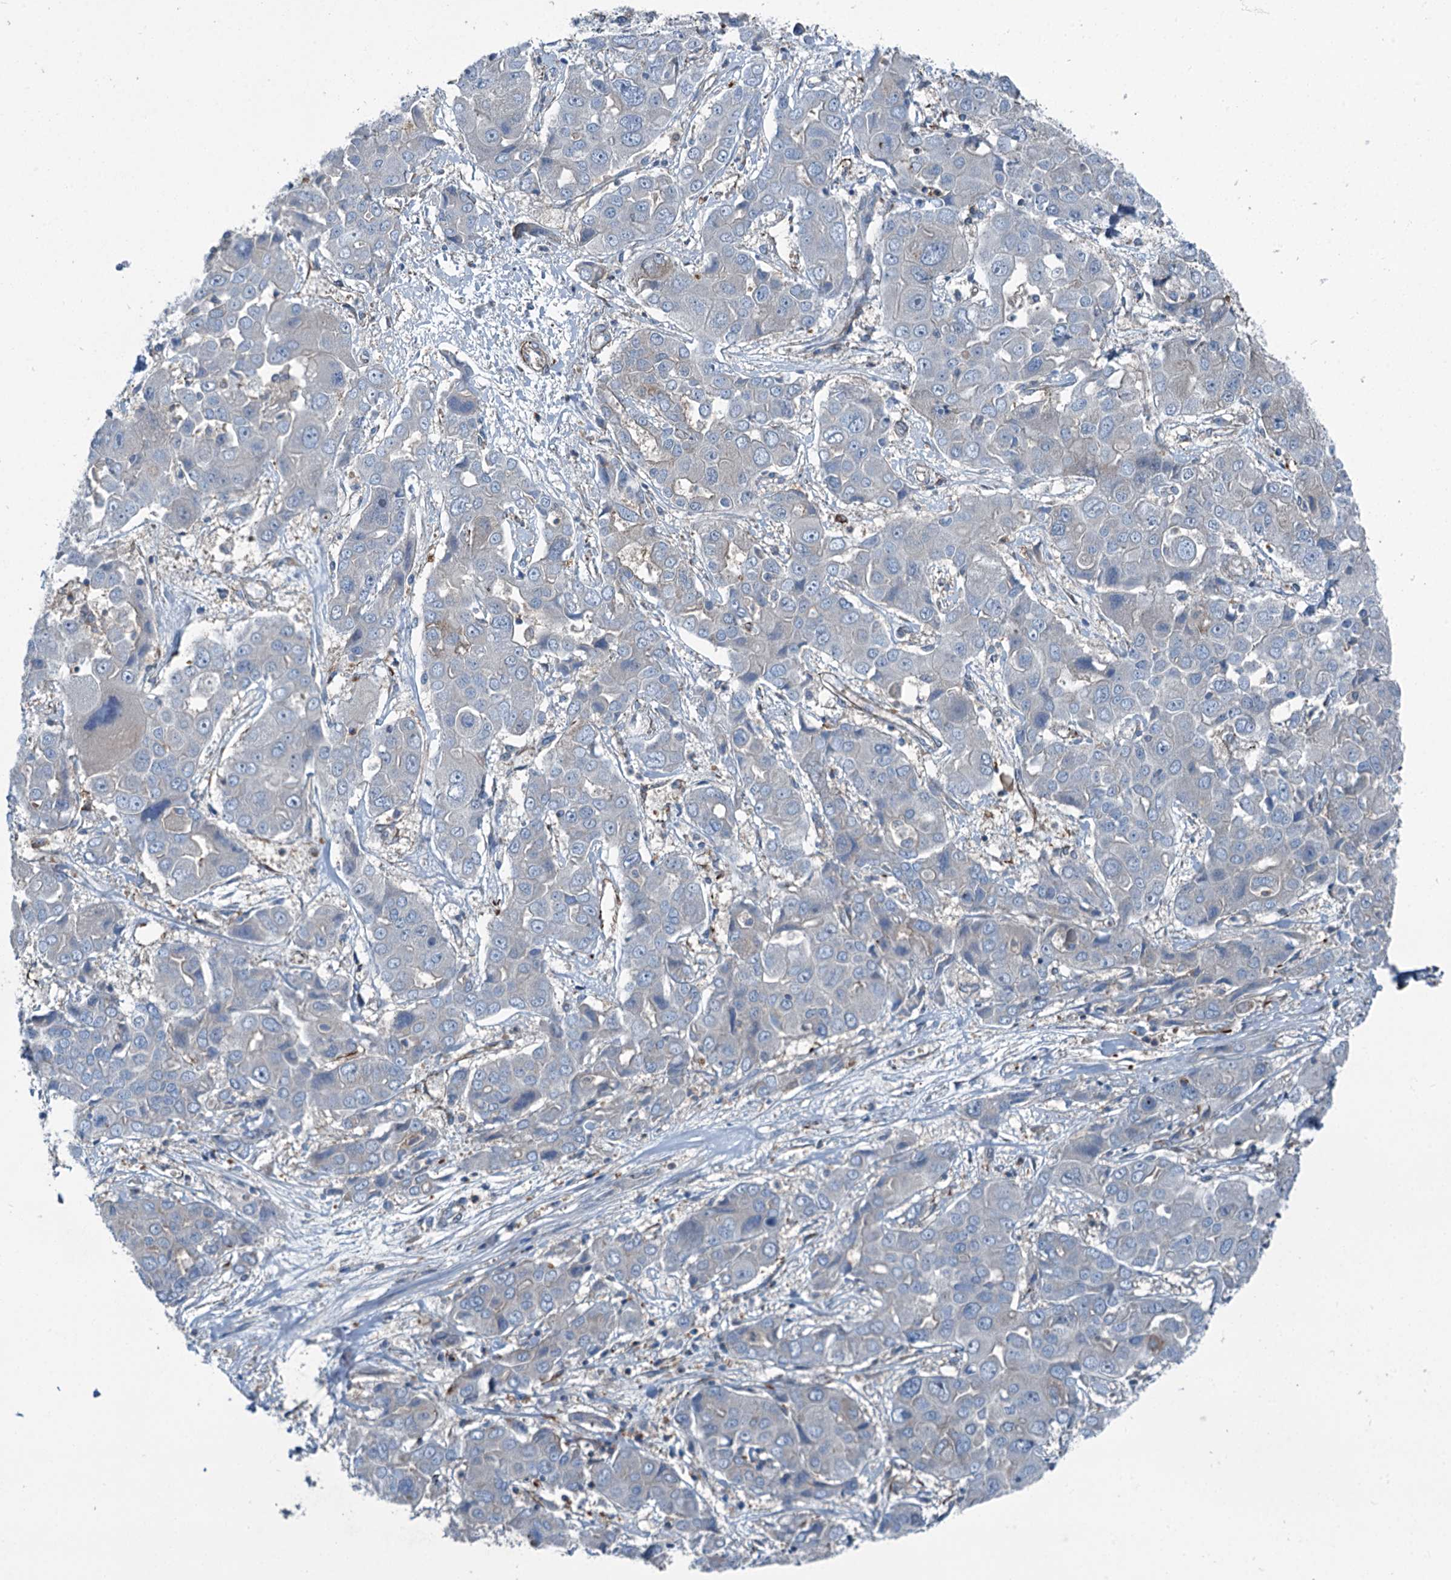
{"staining": {"intensity": "moderate", "quantity": "<25%", "location": "cytoplasmic/membranous"}, "tissue": "liver cancer", "cell_type": "Tumor cells", "image_type": "cancer", "snomed": [{"axis": "morphology", "description": "Cholangiocarcinoma"}, {"axis": "topography", "description": "Liver"}], "caption": "A brown stain highlights moderate cytoplasmic/membranous positivity of a protein in human liver cholangiocarcinoma tumor cells.", "gene": "AXL", "patient": {"sex": "male", "age": 67}}